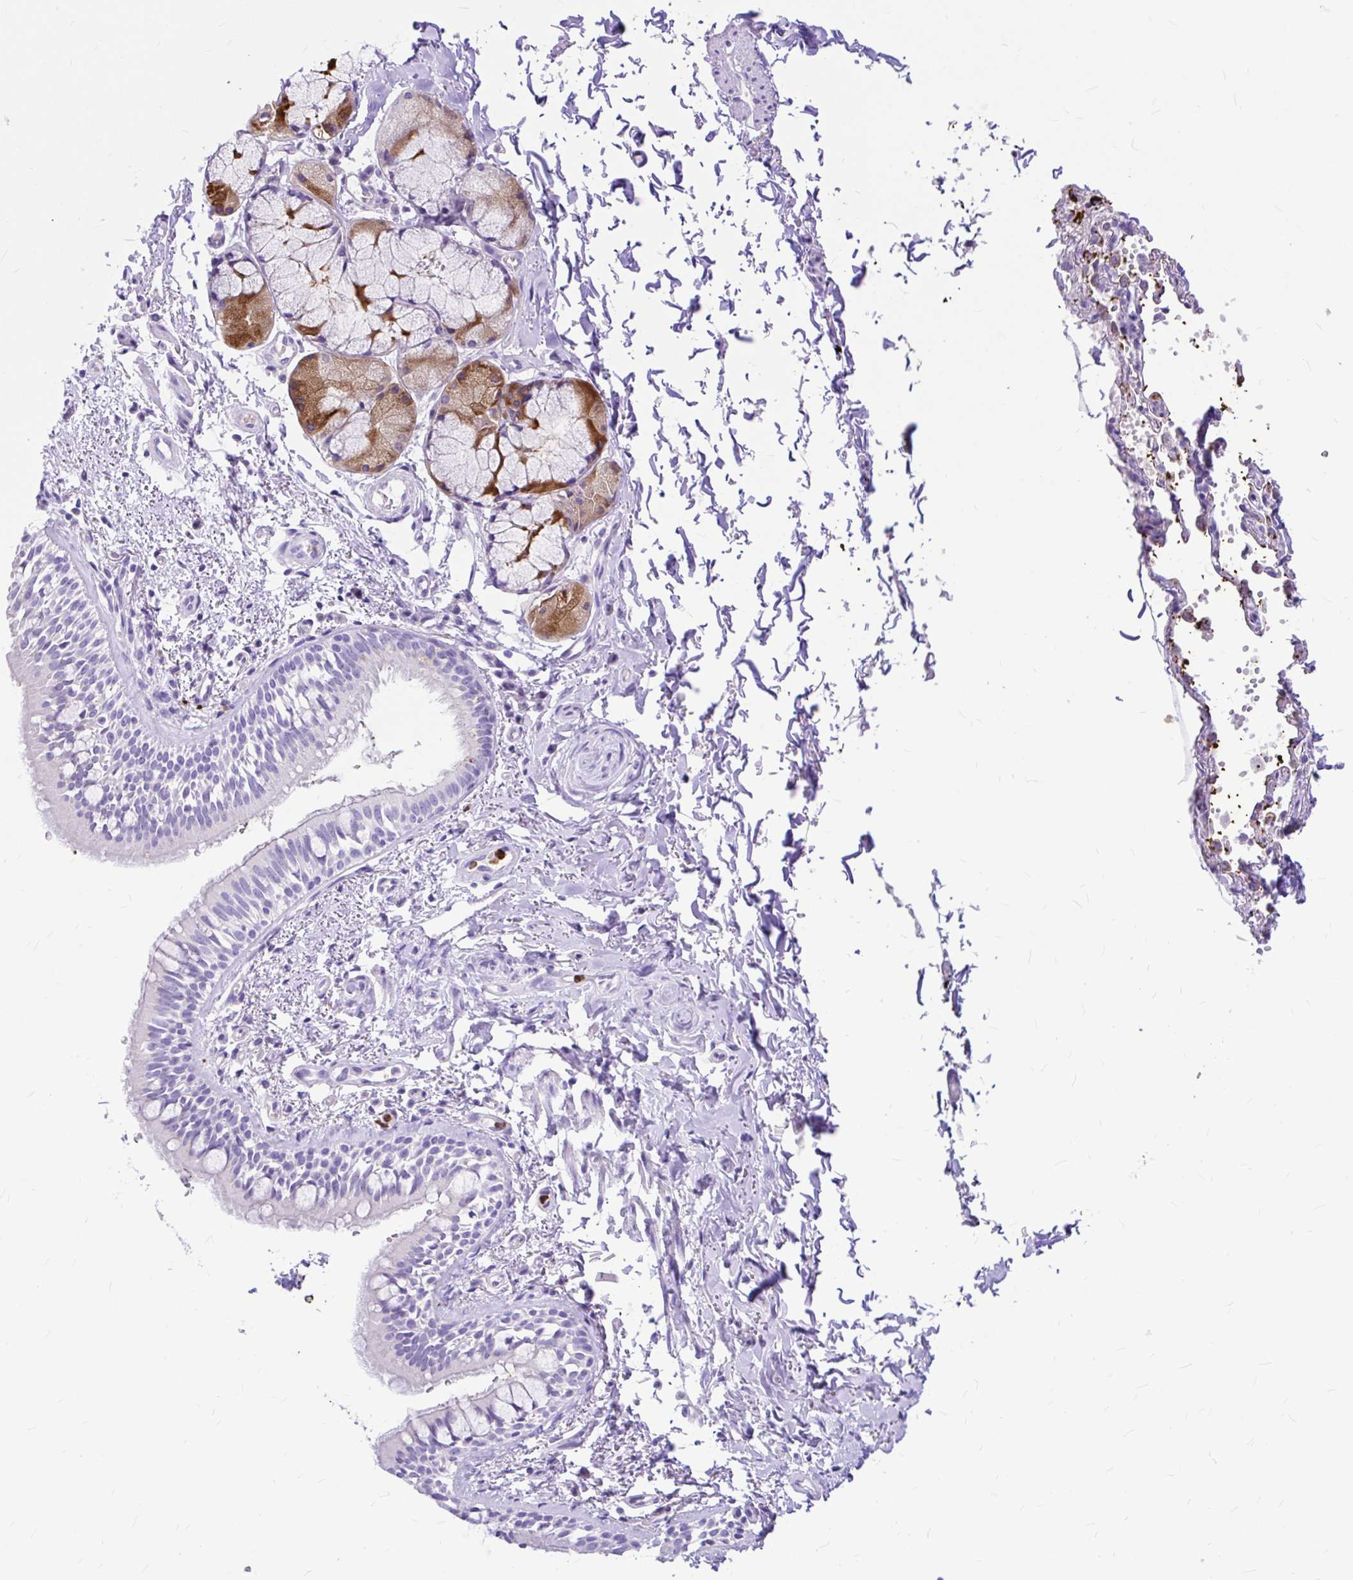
{"staining": {"intensity": "moderate", "quantity": "<25%", "location": "cytoplasmic/membranous"}, "tissue": "bronchus", "cell_type": "Respiratory epithelial cells", "image_type": "normal", "snomed": [{"axis": "morphology", "description": "Normal tissue, NOS"}, {"axis": "topography", "description": "Lymph node"}, {"axis": "topography", "description": "Cartilage tissue"}, {"axis": "topography", "description": "Bronchus"}], "caption": "This image displays IHC staining of unremarkable human bronchus, with low moderate cytoplasmic/membranous staining in about <25% of respiratory epithelial cells.", "gene": "CLEC1B", "patient": {"sex": "female", "age": 70}}